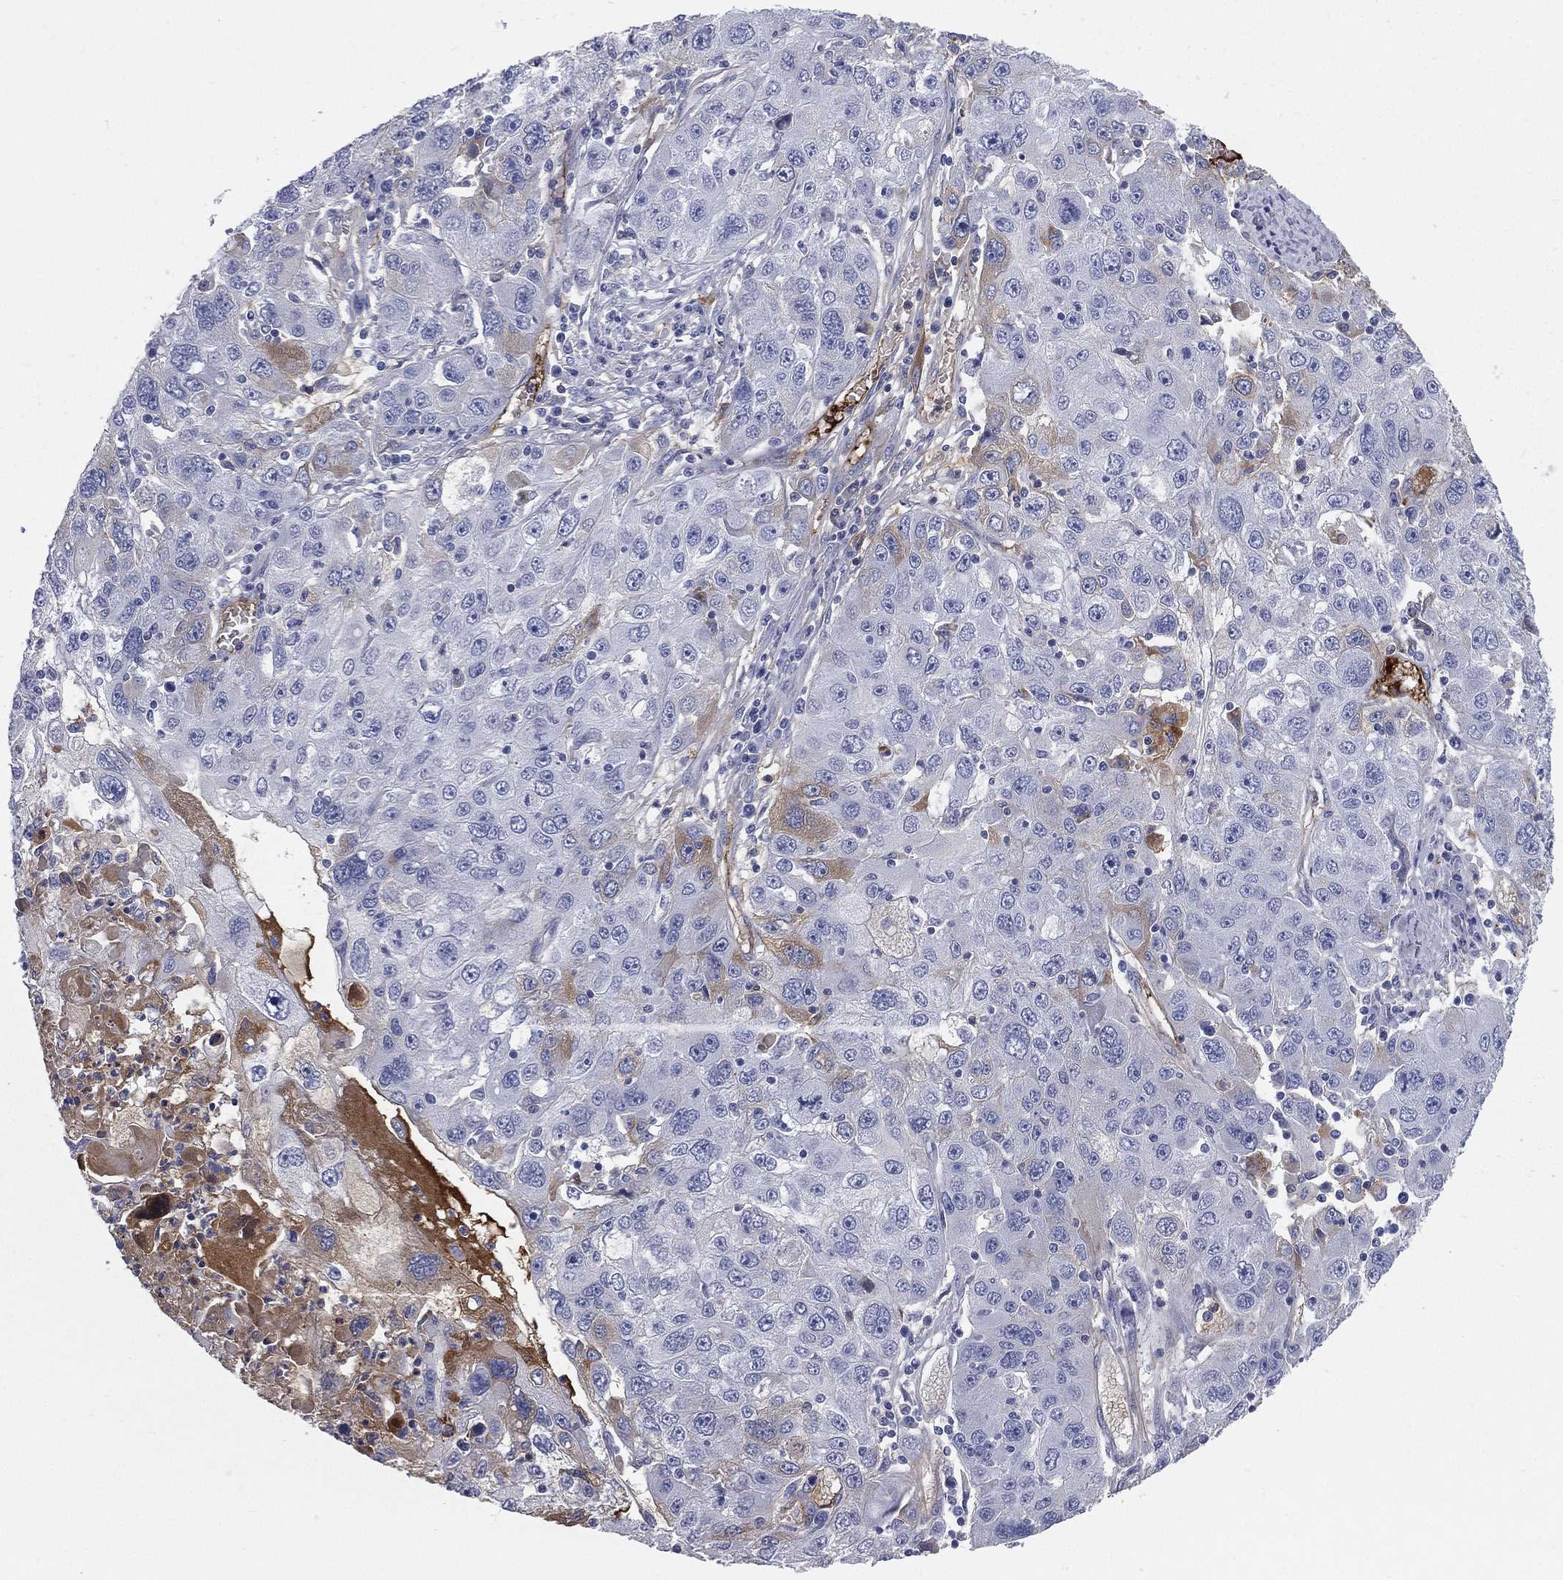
{"staining": {"intensity": "moderate", "quantity": "<25%", "location": "cytoplasmic/membranous"}, "tissue": "stomach cancer", "cell_type": "Tumor cells", "image_type": "cancer", "snomed": [{"axis": "morphology", "description": "Adenocarcinoma, NOS"}, {"axis": "topography", "description": "Stomach"}], "caption": "This is a histology image of immunohistochemistry (IHC) staining of stomach cancer, which shows moderate staining in the cytoplasmic/membranous of tumor cells.", "gene": "HP", "patient": {"sex": "male", "age": 56}}